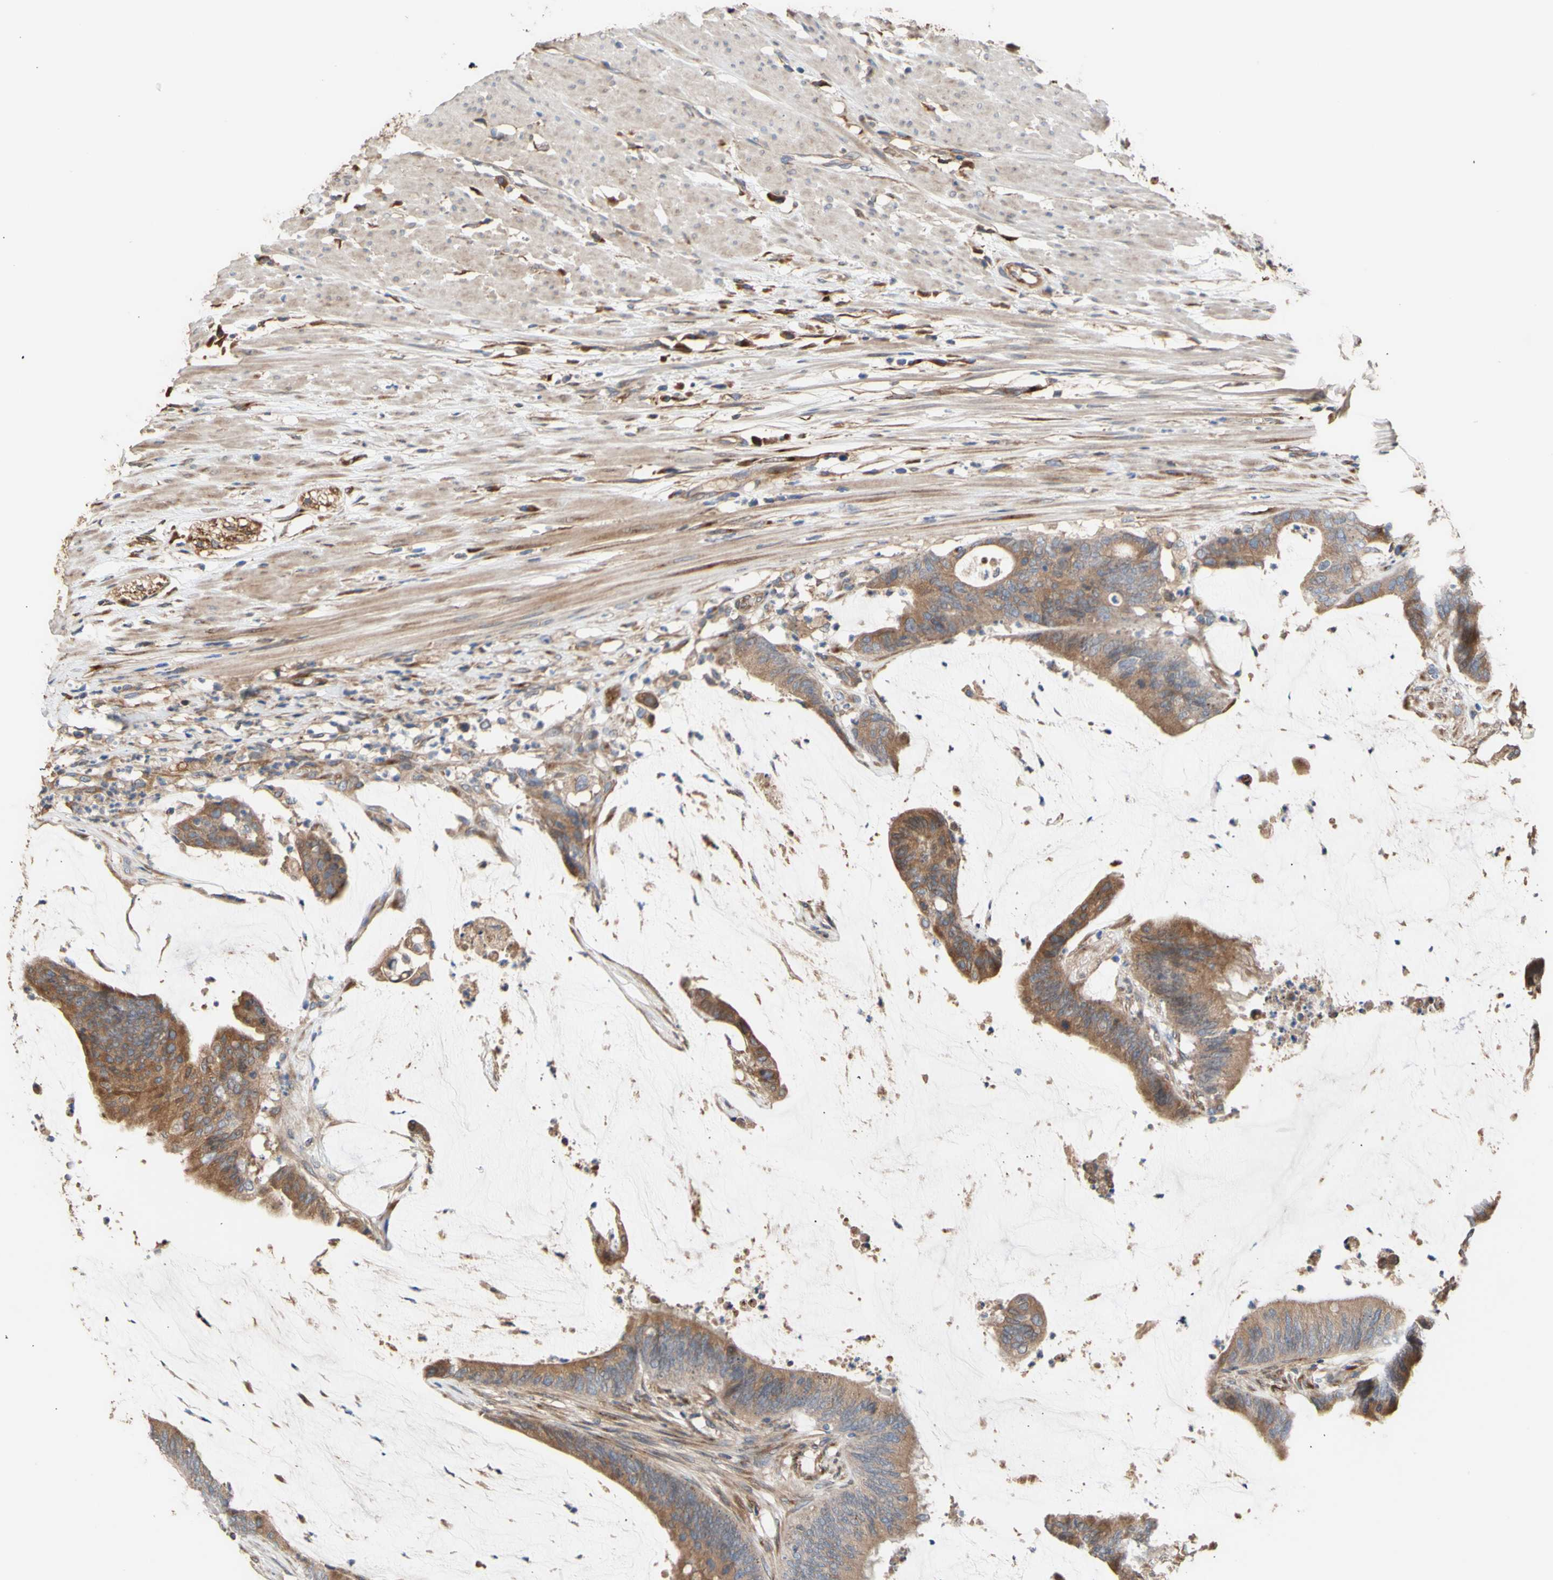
{"staining": {"intensity": "moderate", "quantity": ">75%", "location": "cytoplasmic/membranous"}, "tissue": "colorectal cancer", "cell_type": "Tumor cells", "image_type": "cancer", "snomed": [{"axis": "morphology", "description": "Adenocarcinoma, NOS"}, {"axis": "topography", "description": "Rectum"}], "caption": "Protein expression analysis of colorectal cancer displays moderate cytoplasmic/membranous expression in approximately >75% of tumor cells.", "gene": "NECTIN3", "patient": {"sex": "female", "age": 66}}